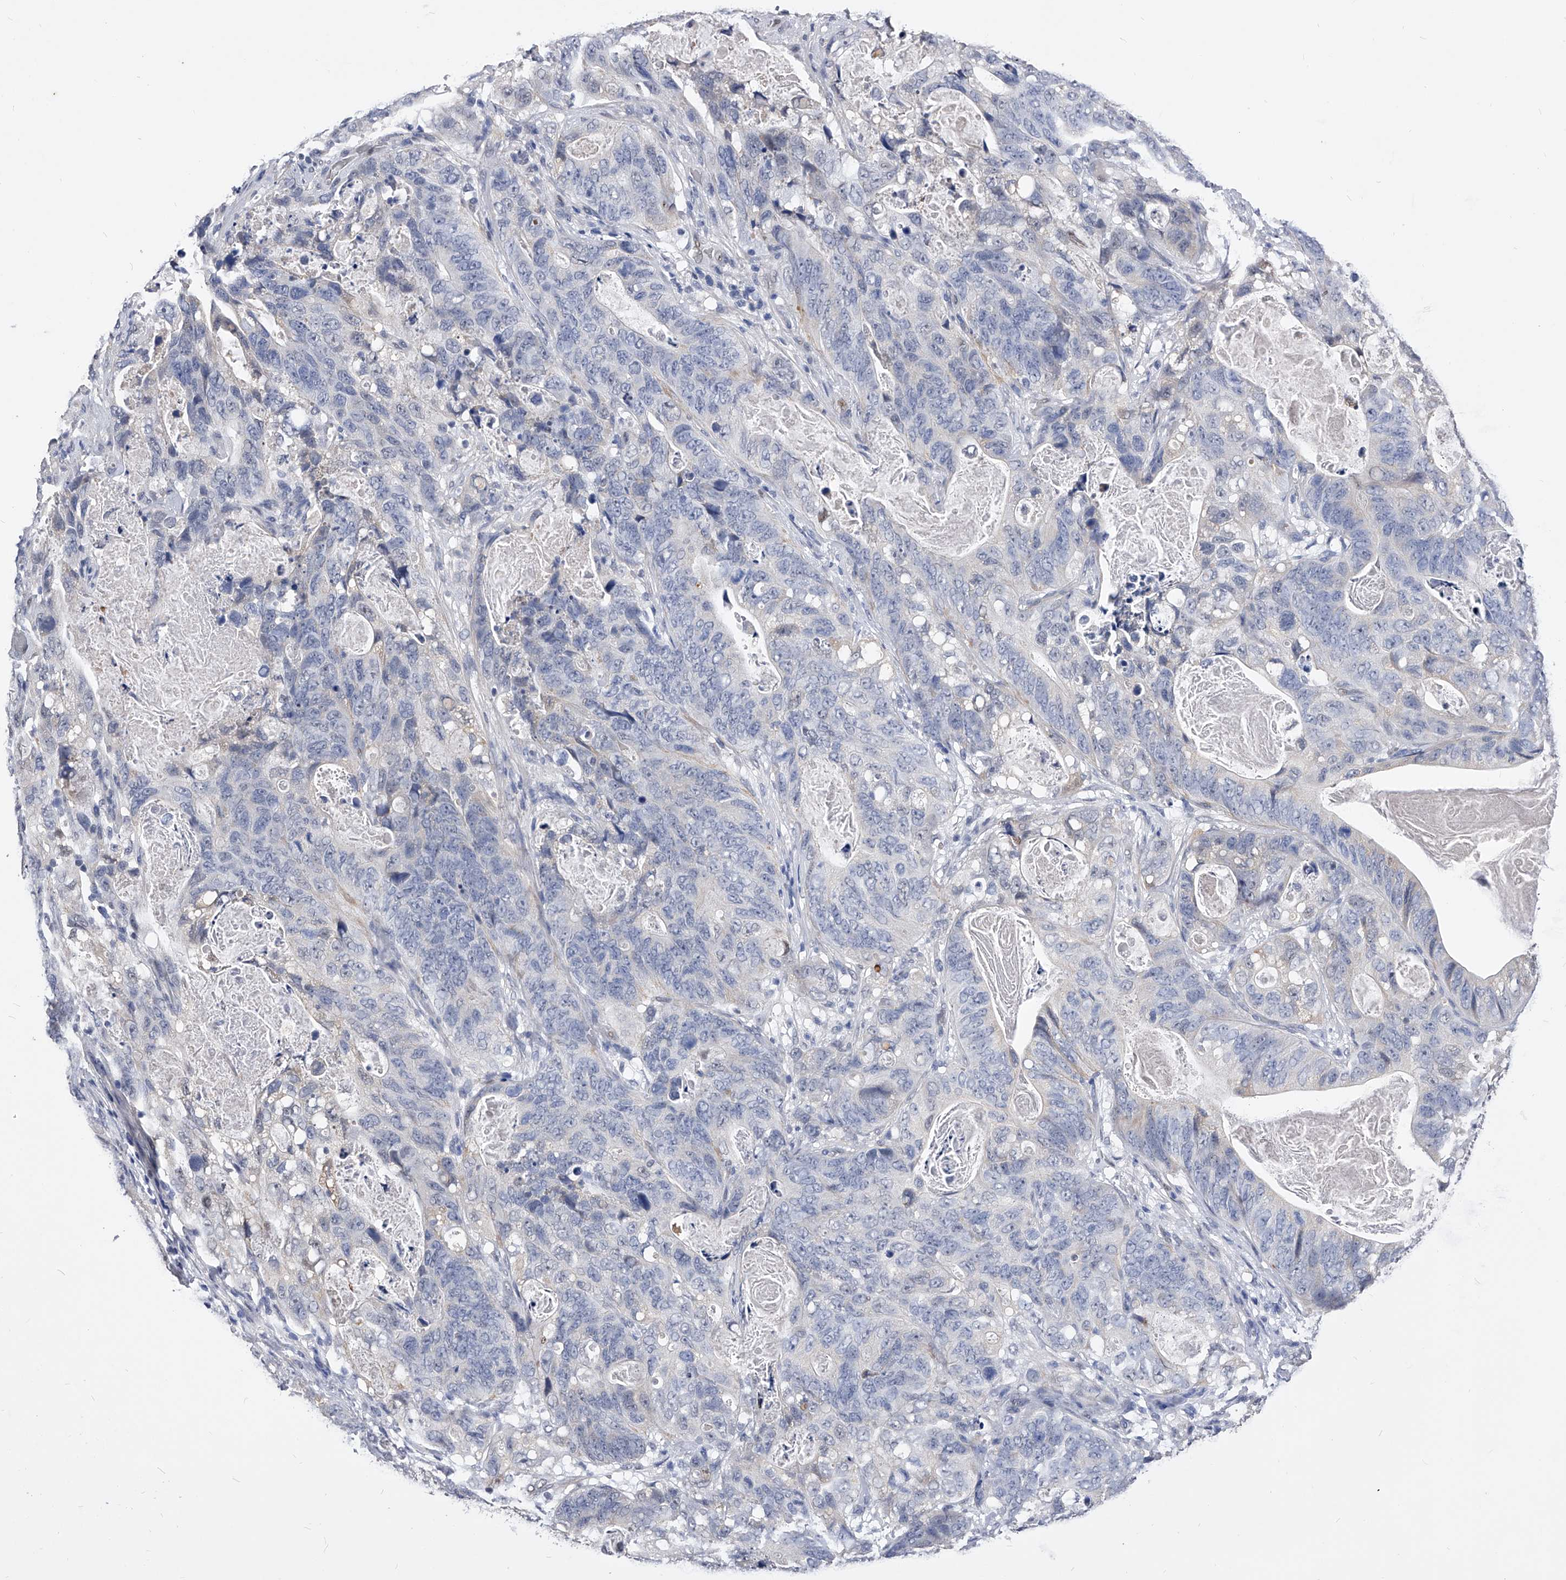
{"staining": {"intensity": "weak", "quantity": "<25%", "location": "nuclear"}, "tissue": "stomach cancer", "cell_type": "Tumor cells", "image_type": "cancer", "snomed": [{"axis": "morphology", "description": "Normal tissue, NOS"}, {"axis": "morphology", "description": "Adenocarcinoma, NOS"}, {"axis": "topography", "description": "Stomach"}], "caption": "Immunohistochemical staining of human adenocarcinoma (stomach) exhibits no significant positivity in tumor cells. The staining was performed using DAB to visualize the protein expression in brown, while the nuclei were stained in blue with hematoxylin (Magnification: 20x).", "gene": "ZNF529", "patient": {"sex": "female", "age": 89}}